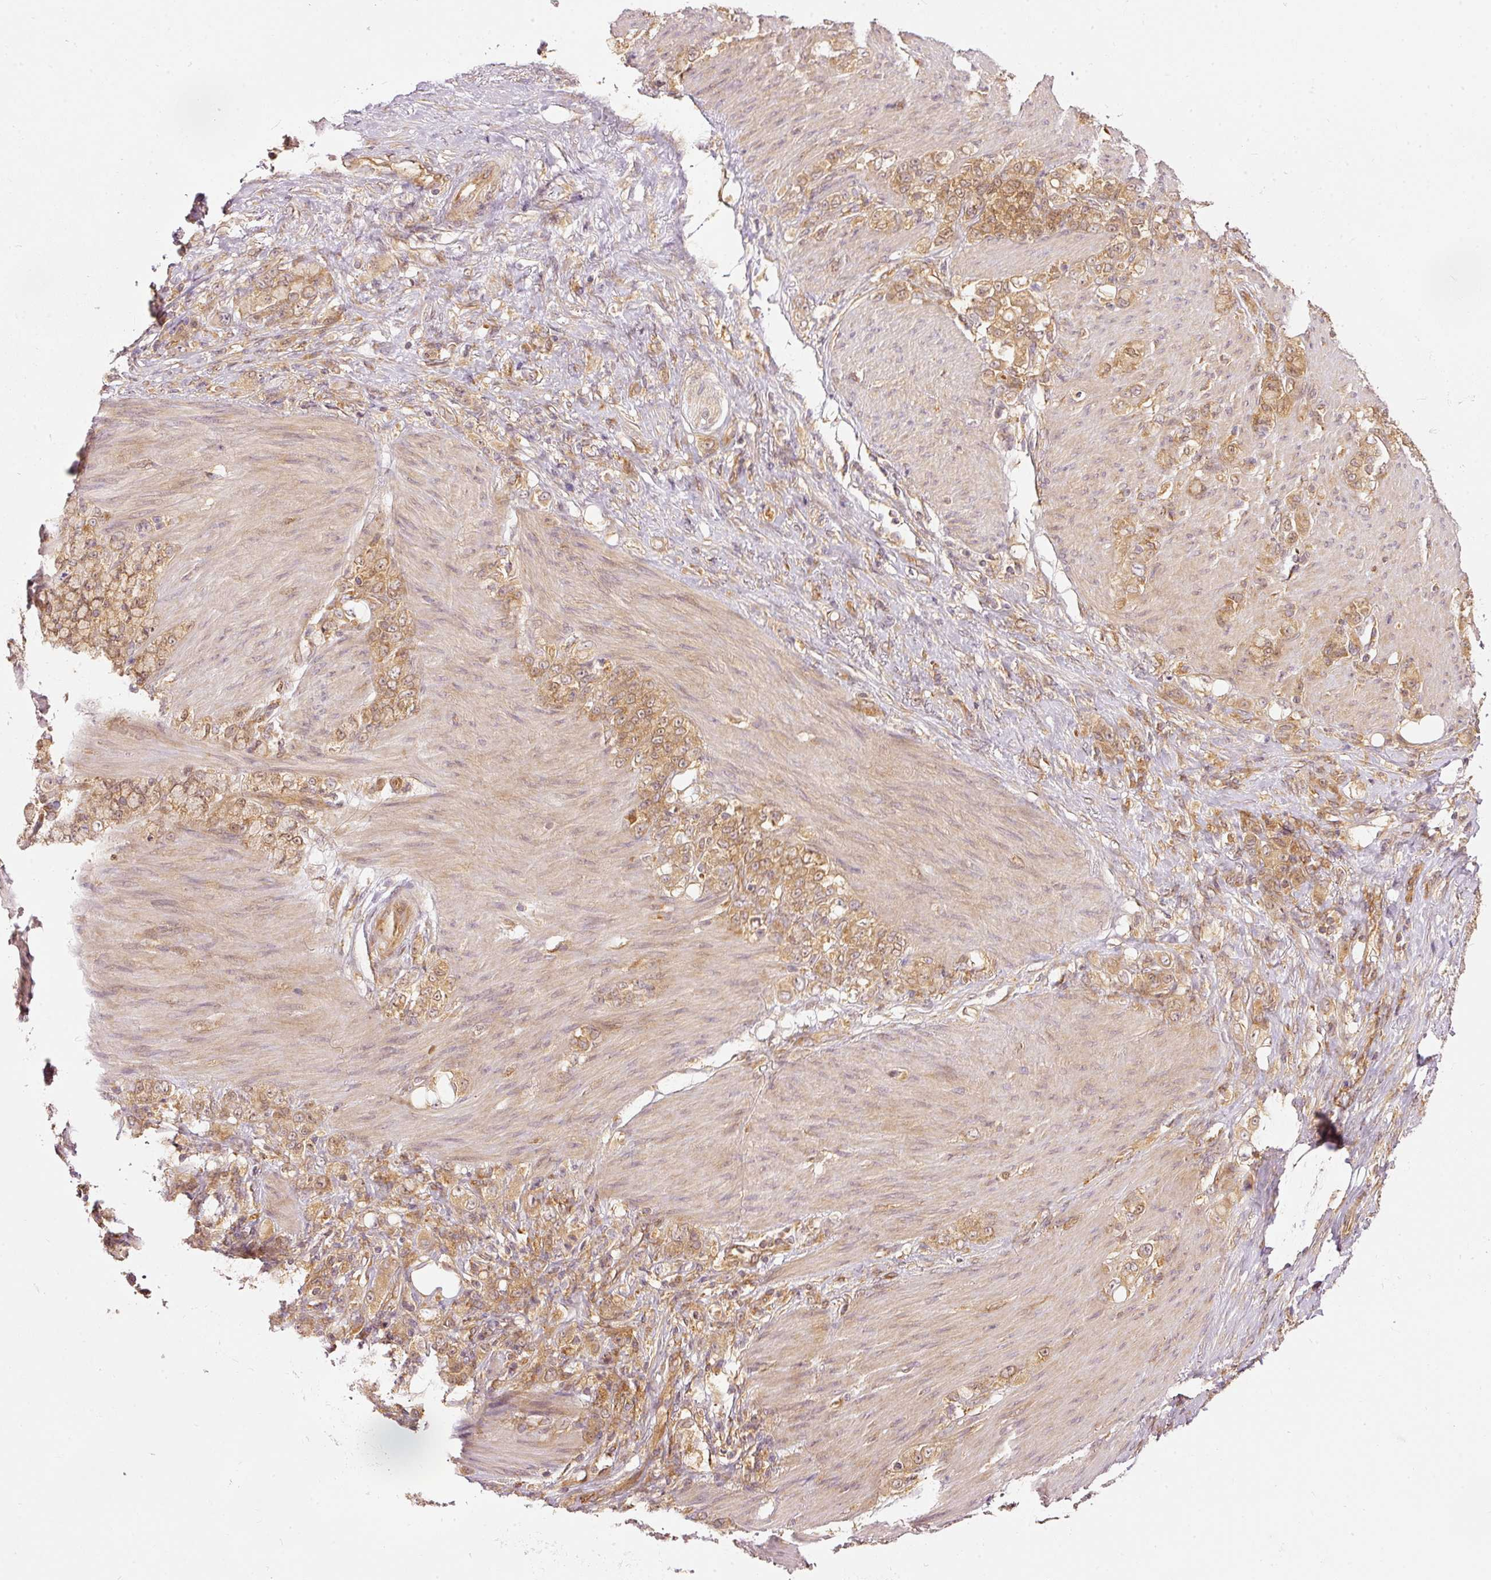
{"staining": {"intensity": "moderate", "quantity": ">75%", "location": "cytoplasmic/membranous"}, "tissue": "stomach cancer", "cell_type": "Tumor cells", "image_type": "cancer", "snomed": [{"axis": "morphology", "description": "Normal tissue, NOS"}, {"axis": "morphology", "description": "Adenocarcinoma, NOS"}, {"axis": "topography", "description": "Stomach"}], "caption": "High-magnification brightfield microscopy of stomach adenocarcinoma stained with DAB (brown) and counterstained with hematoxylin (blue). tumor cells exhibit moderate cytoplasmic/membranous staining is identified in about>75% of cells.", "gene": "EIF3B", "patient": {"sex": "female", "age": 79}}